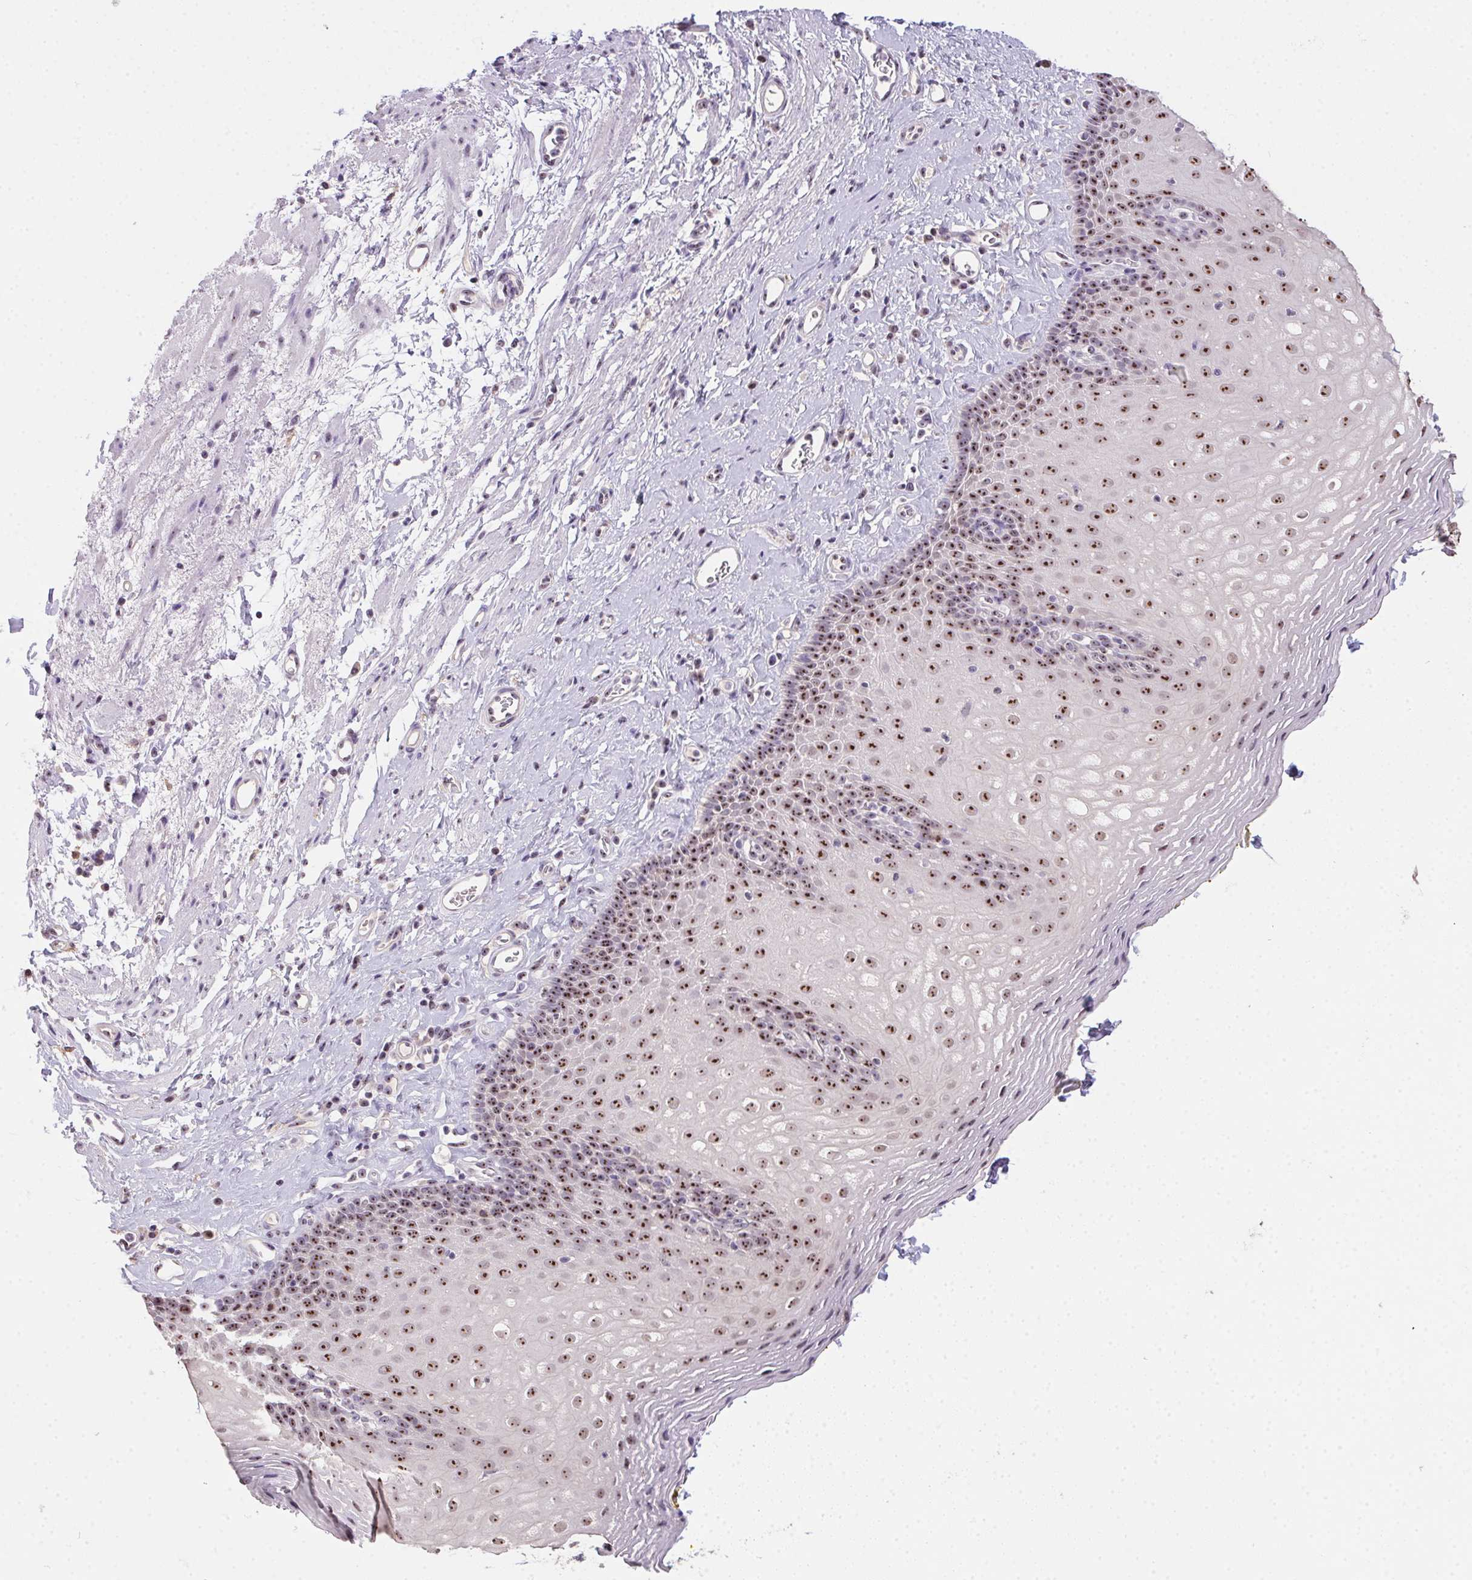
{"staining": {"intensity": "strong", "quantity": "25%-75%", "location": "nuclear"}, "tissue": "esophagus", "cell_type": "Squamous epithelial cells", "image_type": "normal", "snomed": [{"axis": "morphology", "description": "Normal tissue, NOS"}, {"axis": "topography", "description": "Esophagus"}], "caption": "Squamous epithelial cells demonstrate high levels of strong nuclear staining in approximately 25%-75% of cells in benign human esophagus. (DAB IHC with brightfield microscopy, high magnification).", "gene": "BATF2", "patient": {"sex": "female", "age": 68}}